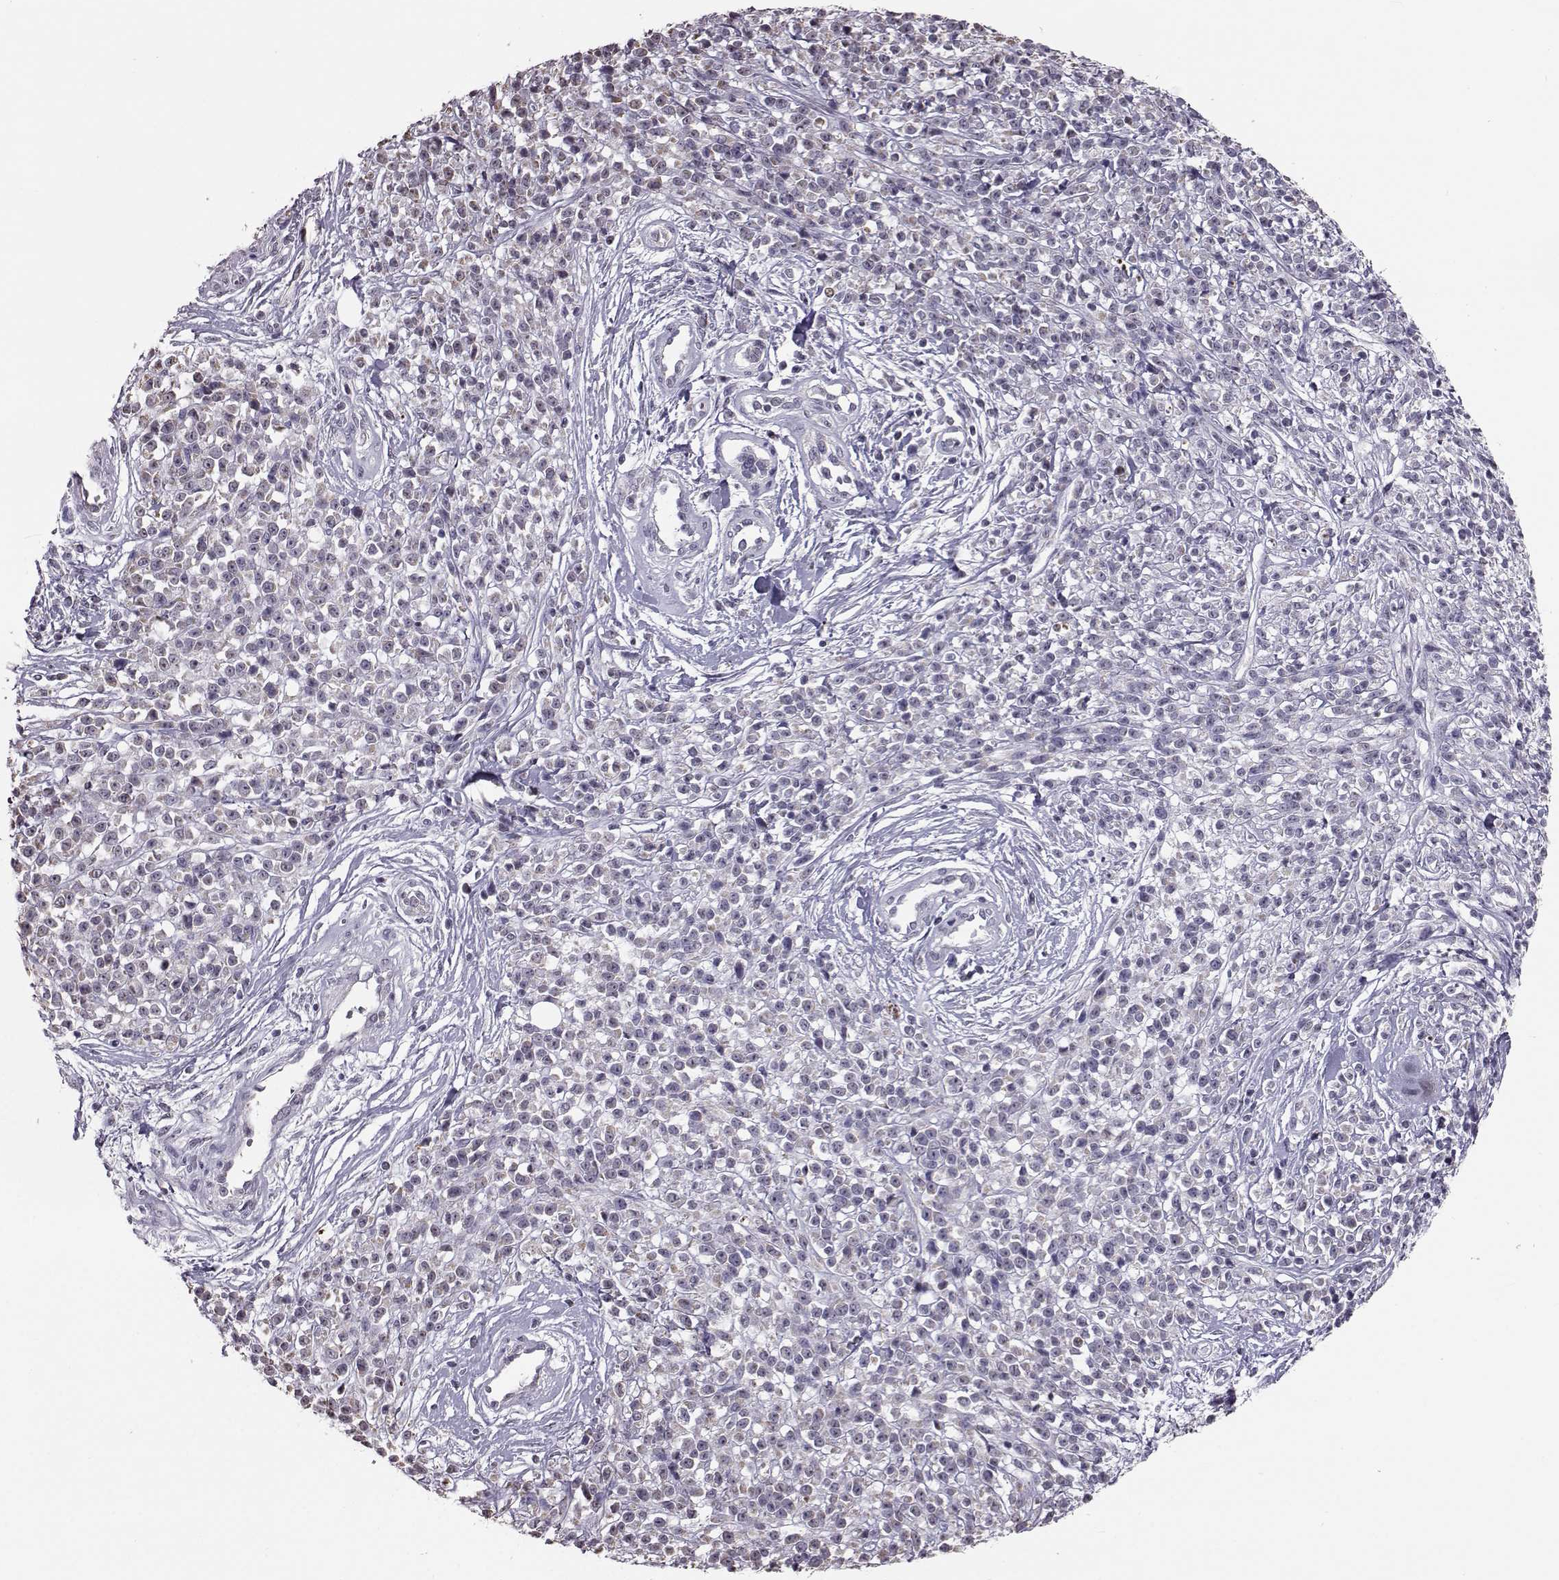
{"staining": {"intensity": "weak", "quantity": "<25%", "location": "nuclear"}, "tissue": "melanoma", "cell_type": "Tumor cells", "image_type": "cancer", "snomed": [{"axis": "morphology", "description": "Malignant melanoma, NOS"}, {"axis": "topography", "description": "Skin"}, {"axis": "topography", "description": "Skin of trunk"}], "caption": "This is an IHC photomicrograph of human melanoma. There is no expression in tumor cells.", "gene": "ALDH3A1", "patient": {"sex": "male", "age": 74}}